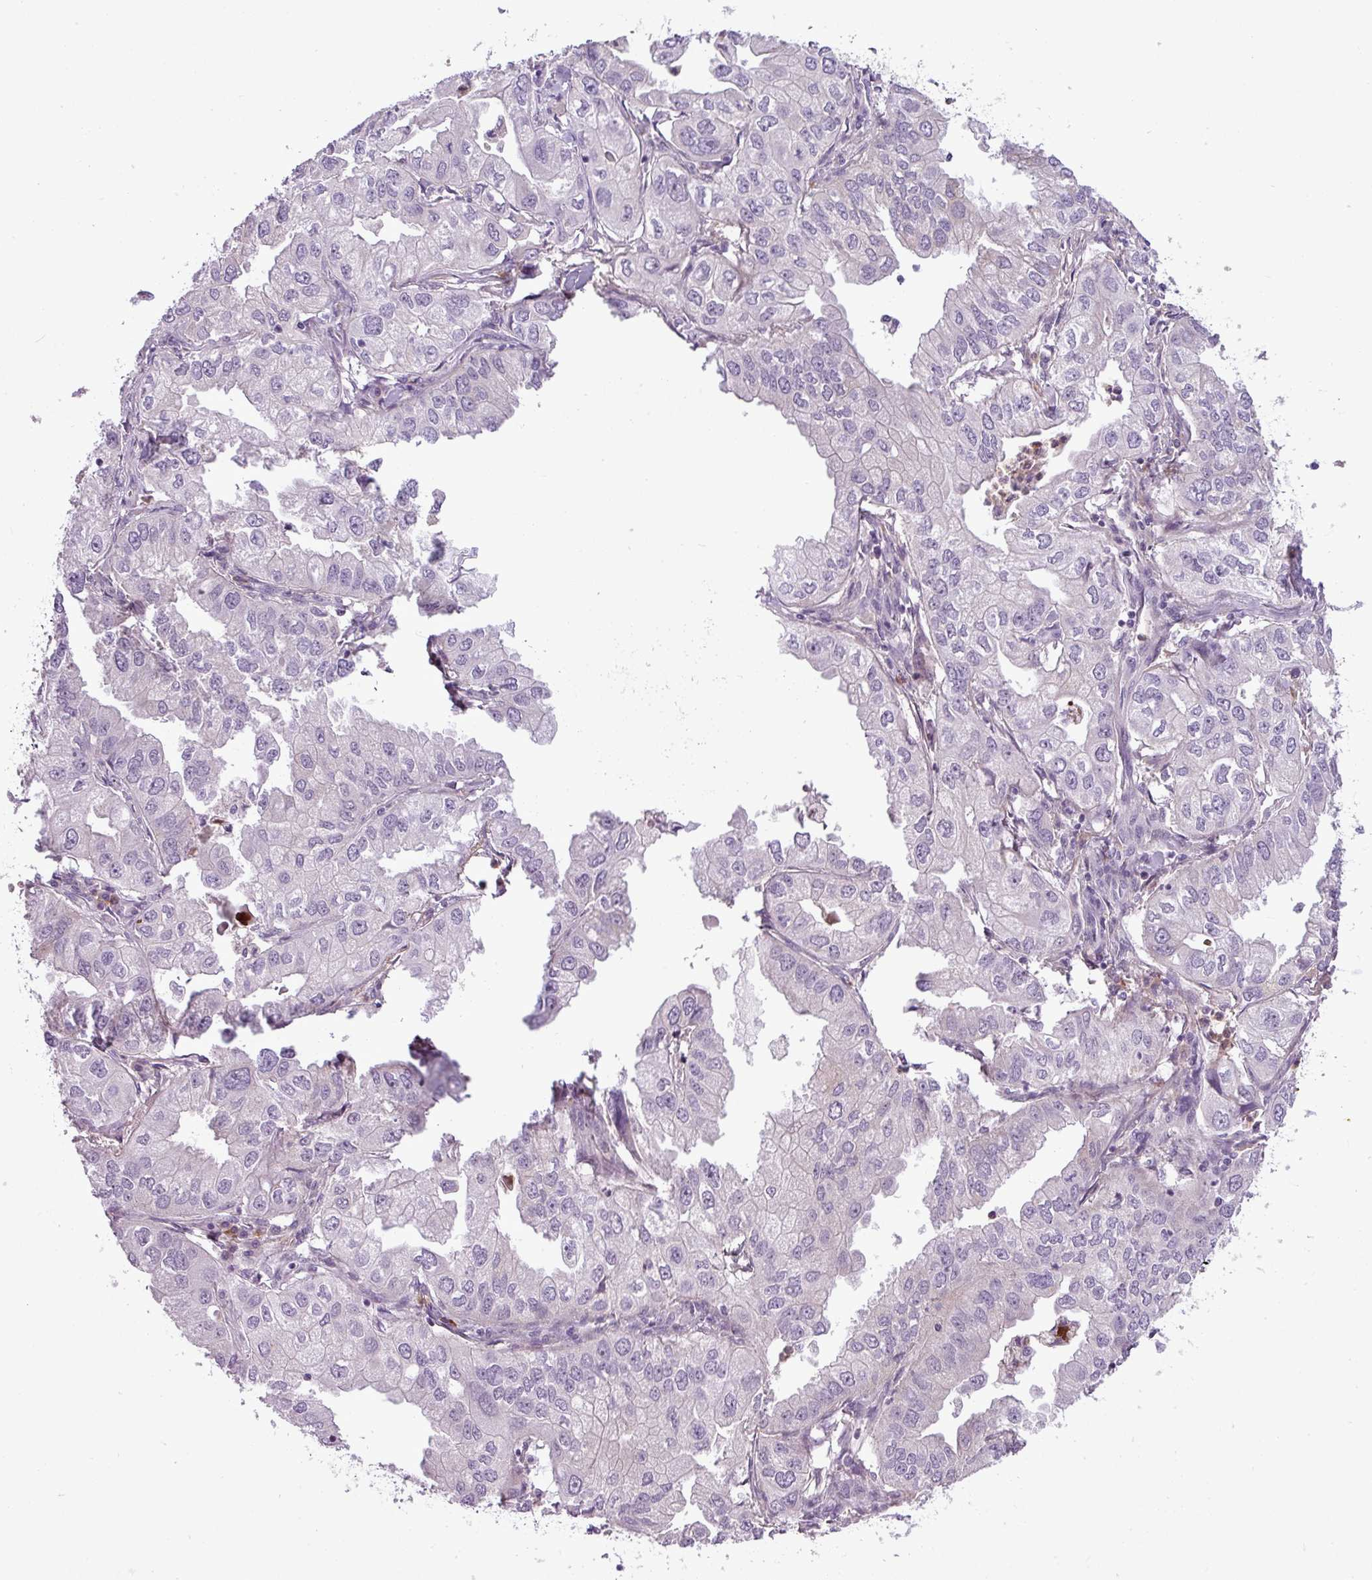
{"staining": {"intensity": "negative", "quantity": "none", "location": "none"}, "tissue": "lung cancer", "cell_type": "Tumor cells", "image_type": "cancer", "snomed": [{"axis": "morphology", "description": "Adenocarcinoma, NOS"}, {"axis": "topography", "description": "Lung"}], "caption": "Immunohistochemistry (IHC) photomicrograph of neoplastic tissue: lung cancer stained with DAB displays no significant protein staining in tumor cells.", "gene": "C4B", "patient": {"sex": "male", "age": 48}}